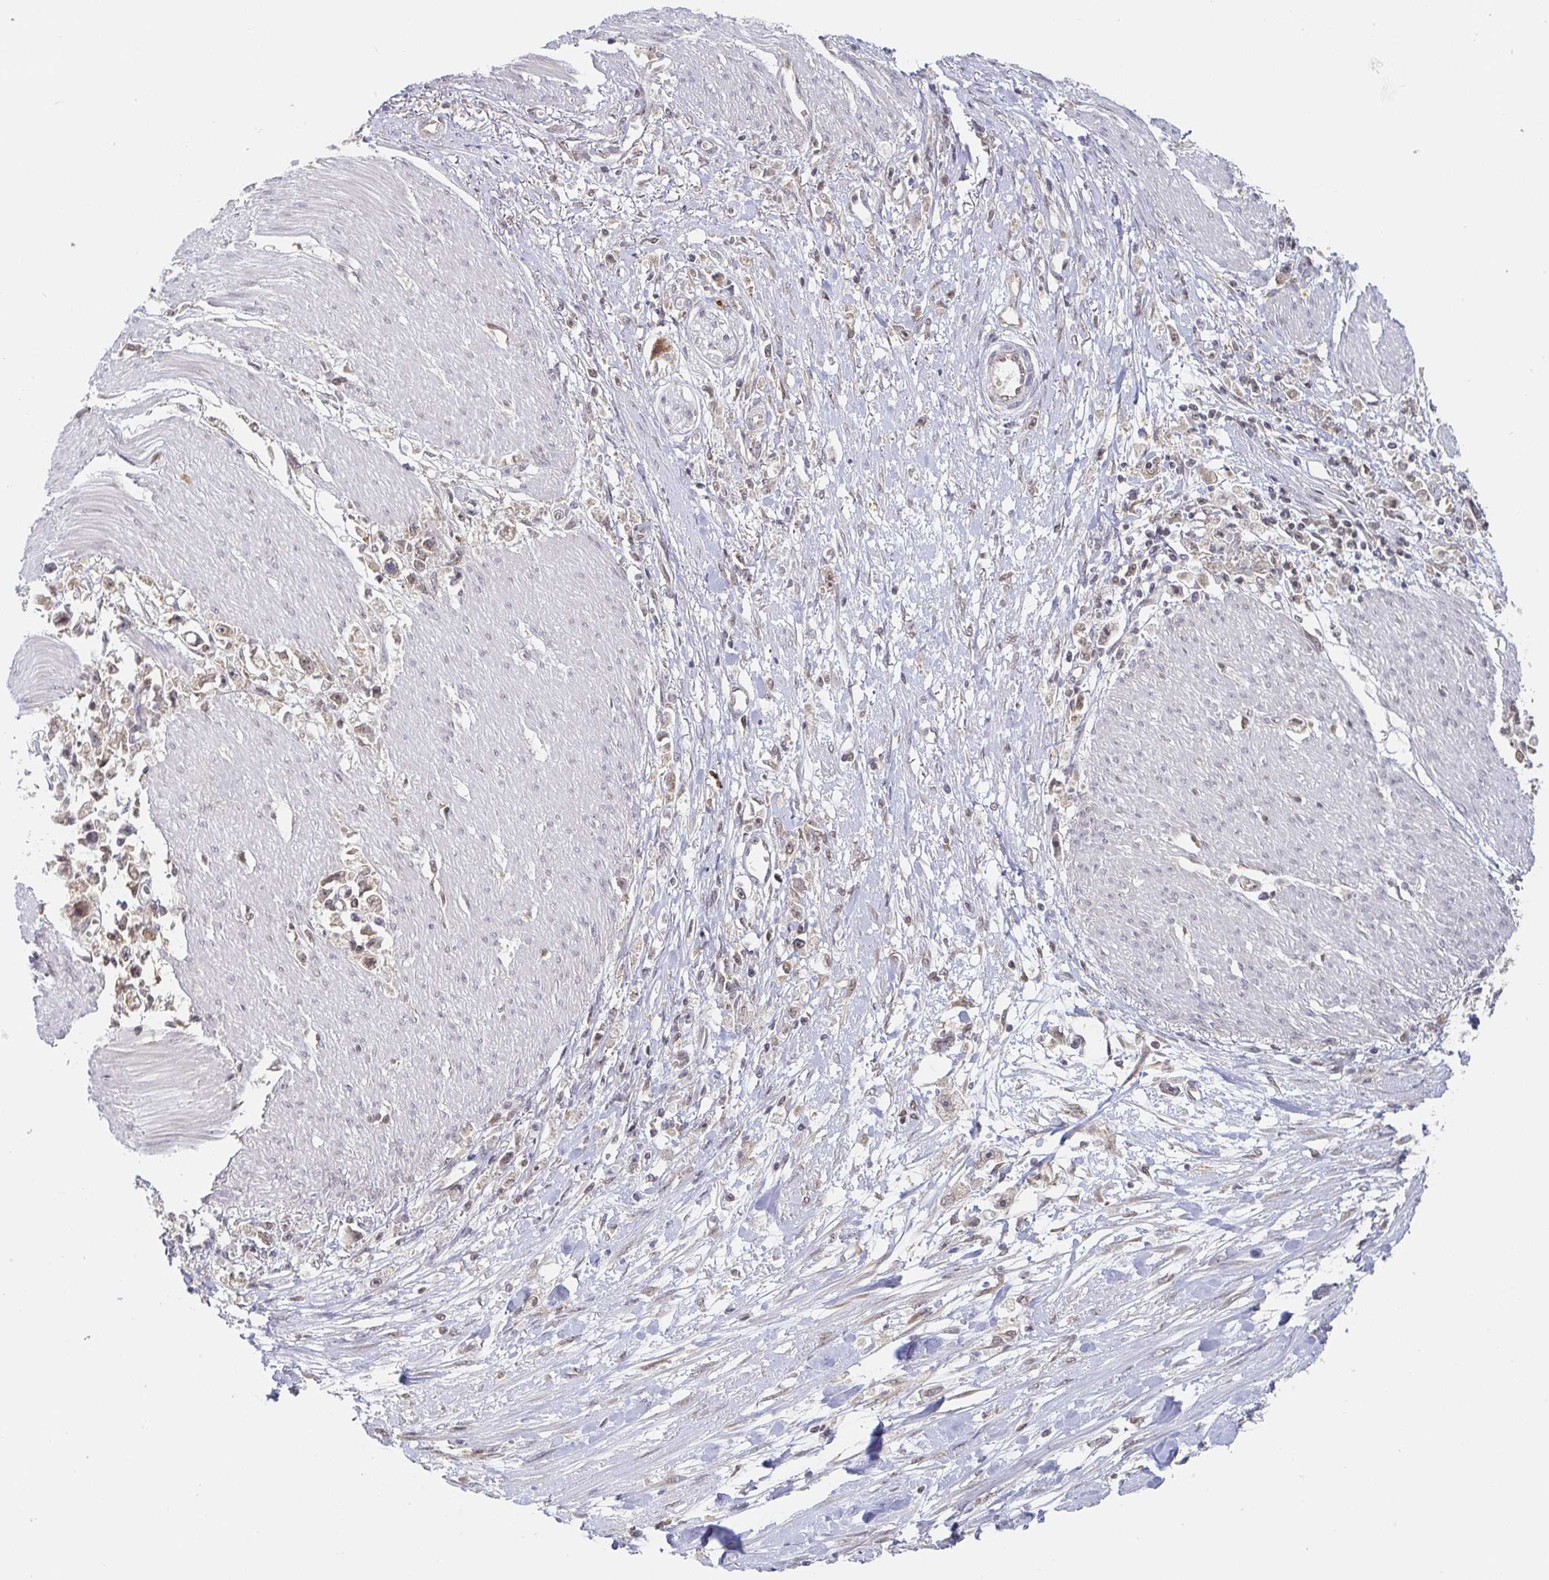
{"staining": {"intensity": "weak", "quantity": "25%-75%", "location": "cytoplasmic/membranous"}, "tissue": "stomach cancer", "cell_type": "Tumor cells", "image_type": "cancer", "snomed": [{"axis": "morphology", "description": "Adenocarcinoma, NOS"}, {"axis": "topography", "description": "Stomach"}], "caption": "Brown immunohistochemical staining in stomach cancer displays weak cytoplasmic/membranous positivity in about 25%-75% of tumor cells.", "gene": "ALG1", "patient": {"sex": "female", "age": 59}}